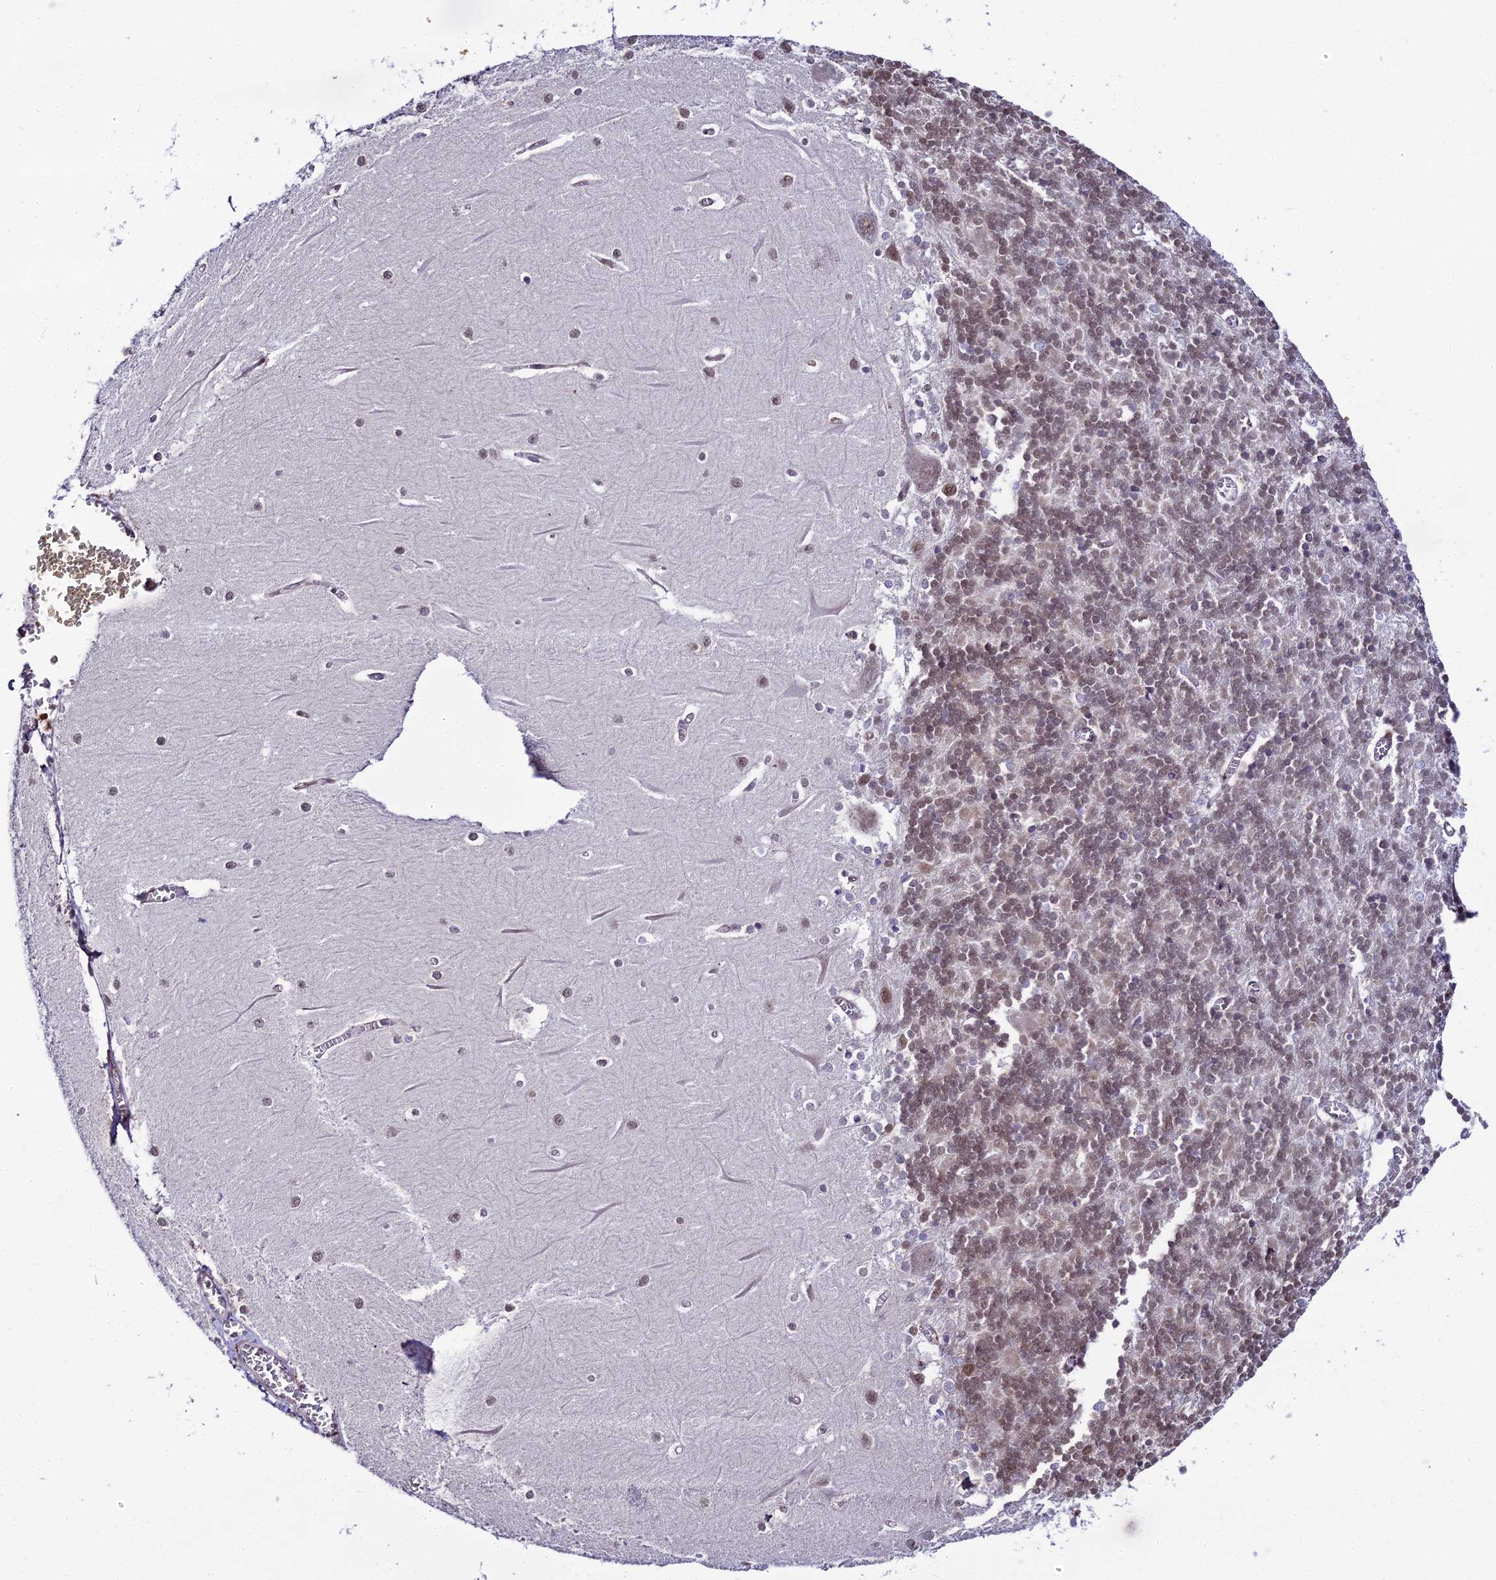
{"staining": {"intensity": "moderate", "quantity": "25%-75%", "location": "nuclear"}, "tissue": "cerebellum", "cell_type": "Cells in granular layer", "image_type": "normal", "snomed": [{"axis": "morphology", "description": "Normal tissue, NOS"}, {"axis": "topography", "description": "Cerebellum"}], "caption": "Immunohistochemical staining of unremarkable cerebellum shows medium levels of moderate nuclear positivity in approximately 25%-75% of cells in granular layer.", "gene": "ZNF707", "patient": {"sex": "male", "age": 37}}